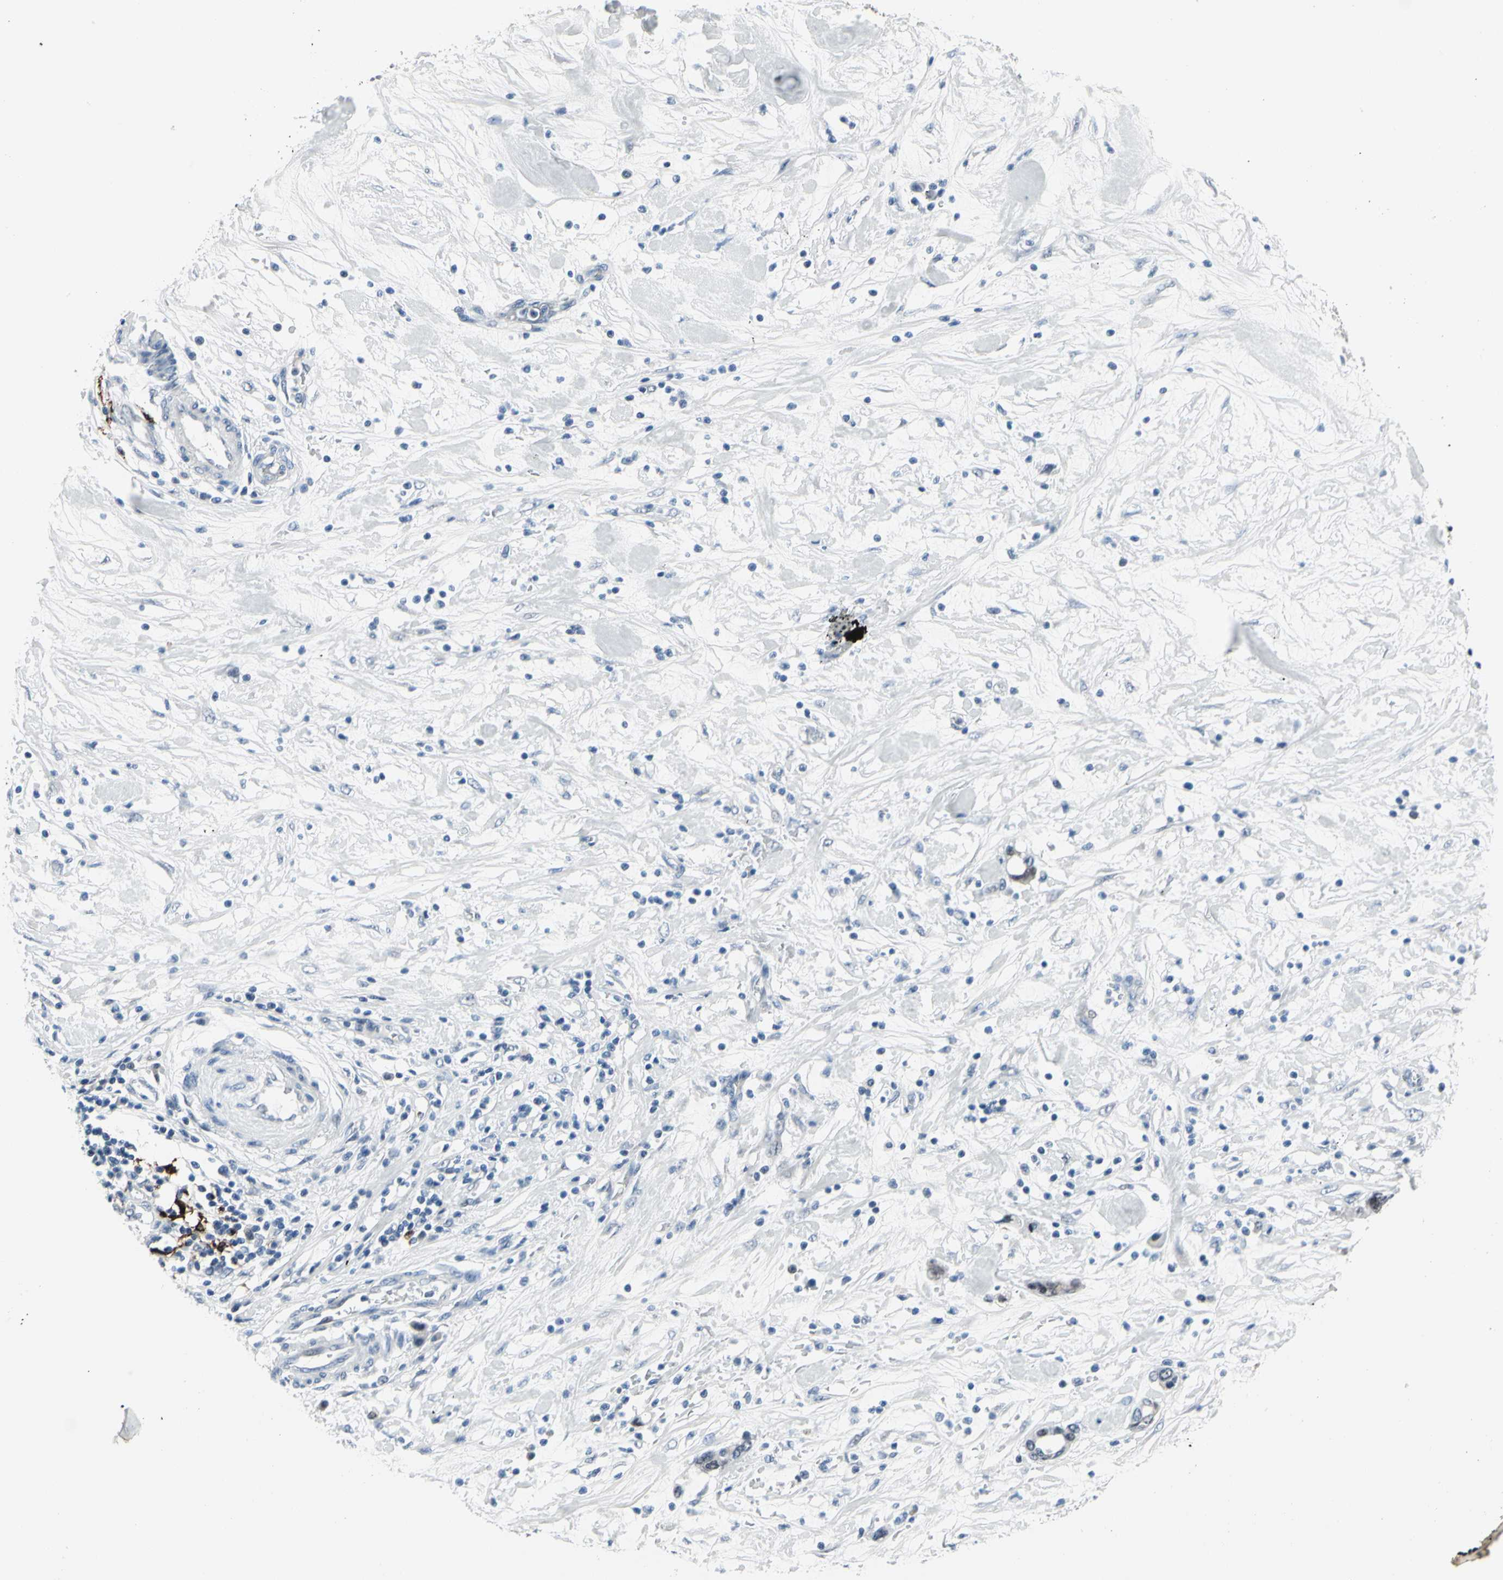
{"staining": {"intensity": "negative", "quantity": "none", "location": "none"}, "tissue": "pancreatic cancer", "cell_type": "Tumor cells", "image_type": "cancer", "snomed": [{"axis": "morphology", "description": "Adenocarcinoma, NOS"}, {"axis": "topography", "description": "Pancreas"}], "caption": "Protein analysis of pancreatic cancer (adenocarcinoma) displays no significant positivity in tumor cells.", "gene": "TXN", "patient": {"sex": "female", "age": 57}}